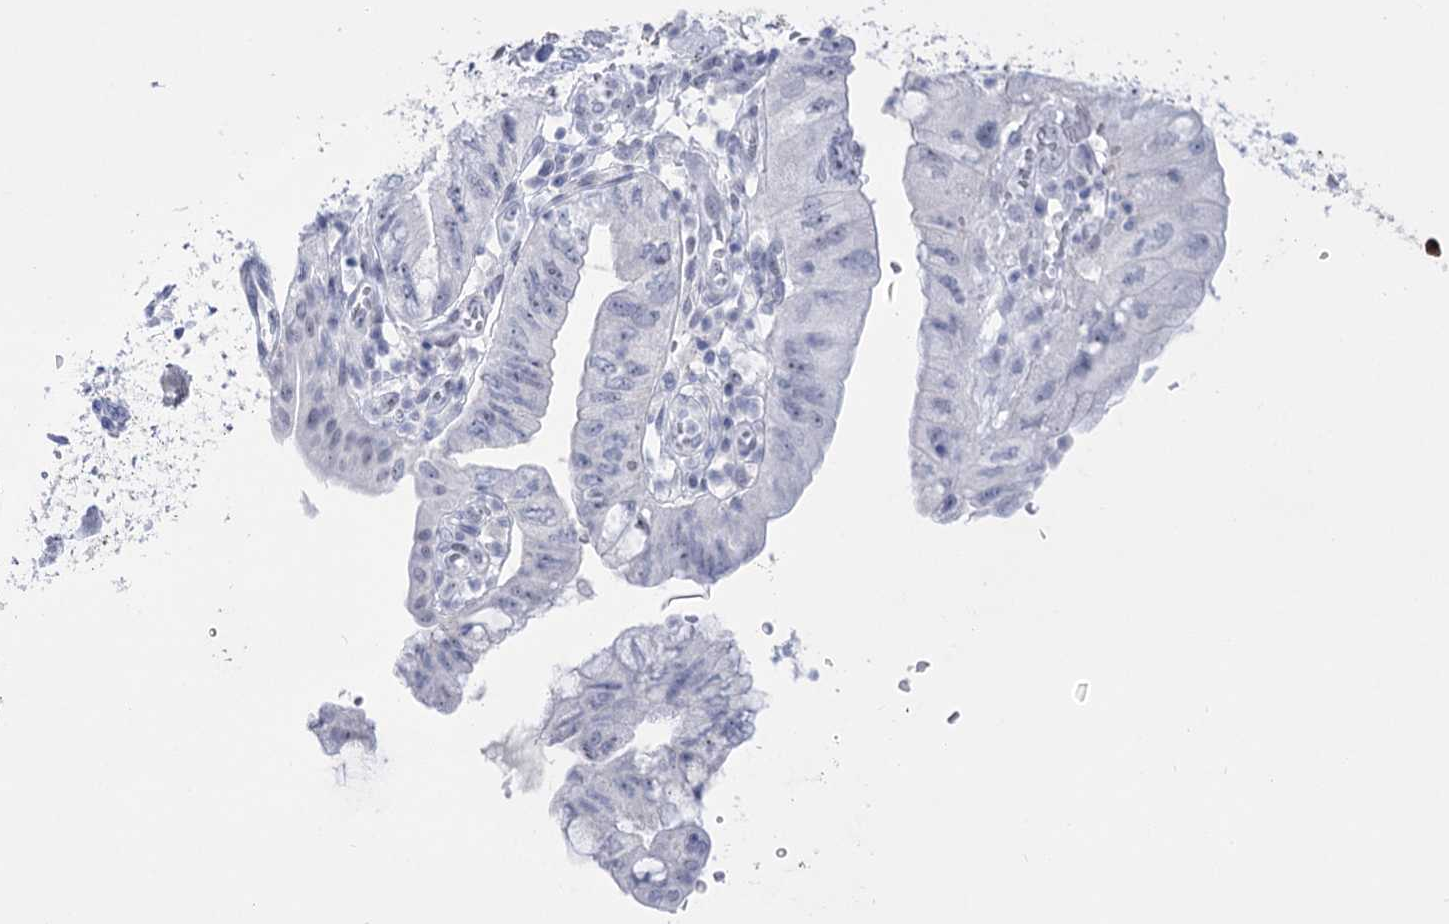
{"staining": {"intensity": "negative", "quantity": "none", "location": "none"}, "tissue": "pancreatic cancer", "cell_type": "Tumor cells", "image_type": "cancer", "snomed": [{"axis": "morphology", "description": "Adenocarcinoma, NOS"}, {"axis": "topography", "description": "Pancreas"}], "caption": "The photomicrograph demonstrates no significant positivity in tumor cells of pancreatic cancer.", "gene": "HORMAD1", "patient": {"sex": "female", "age": 73}}